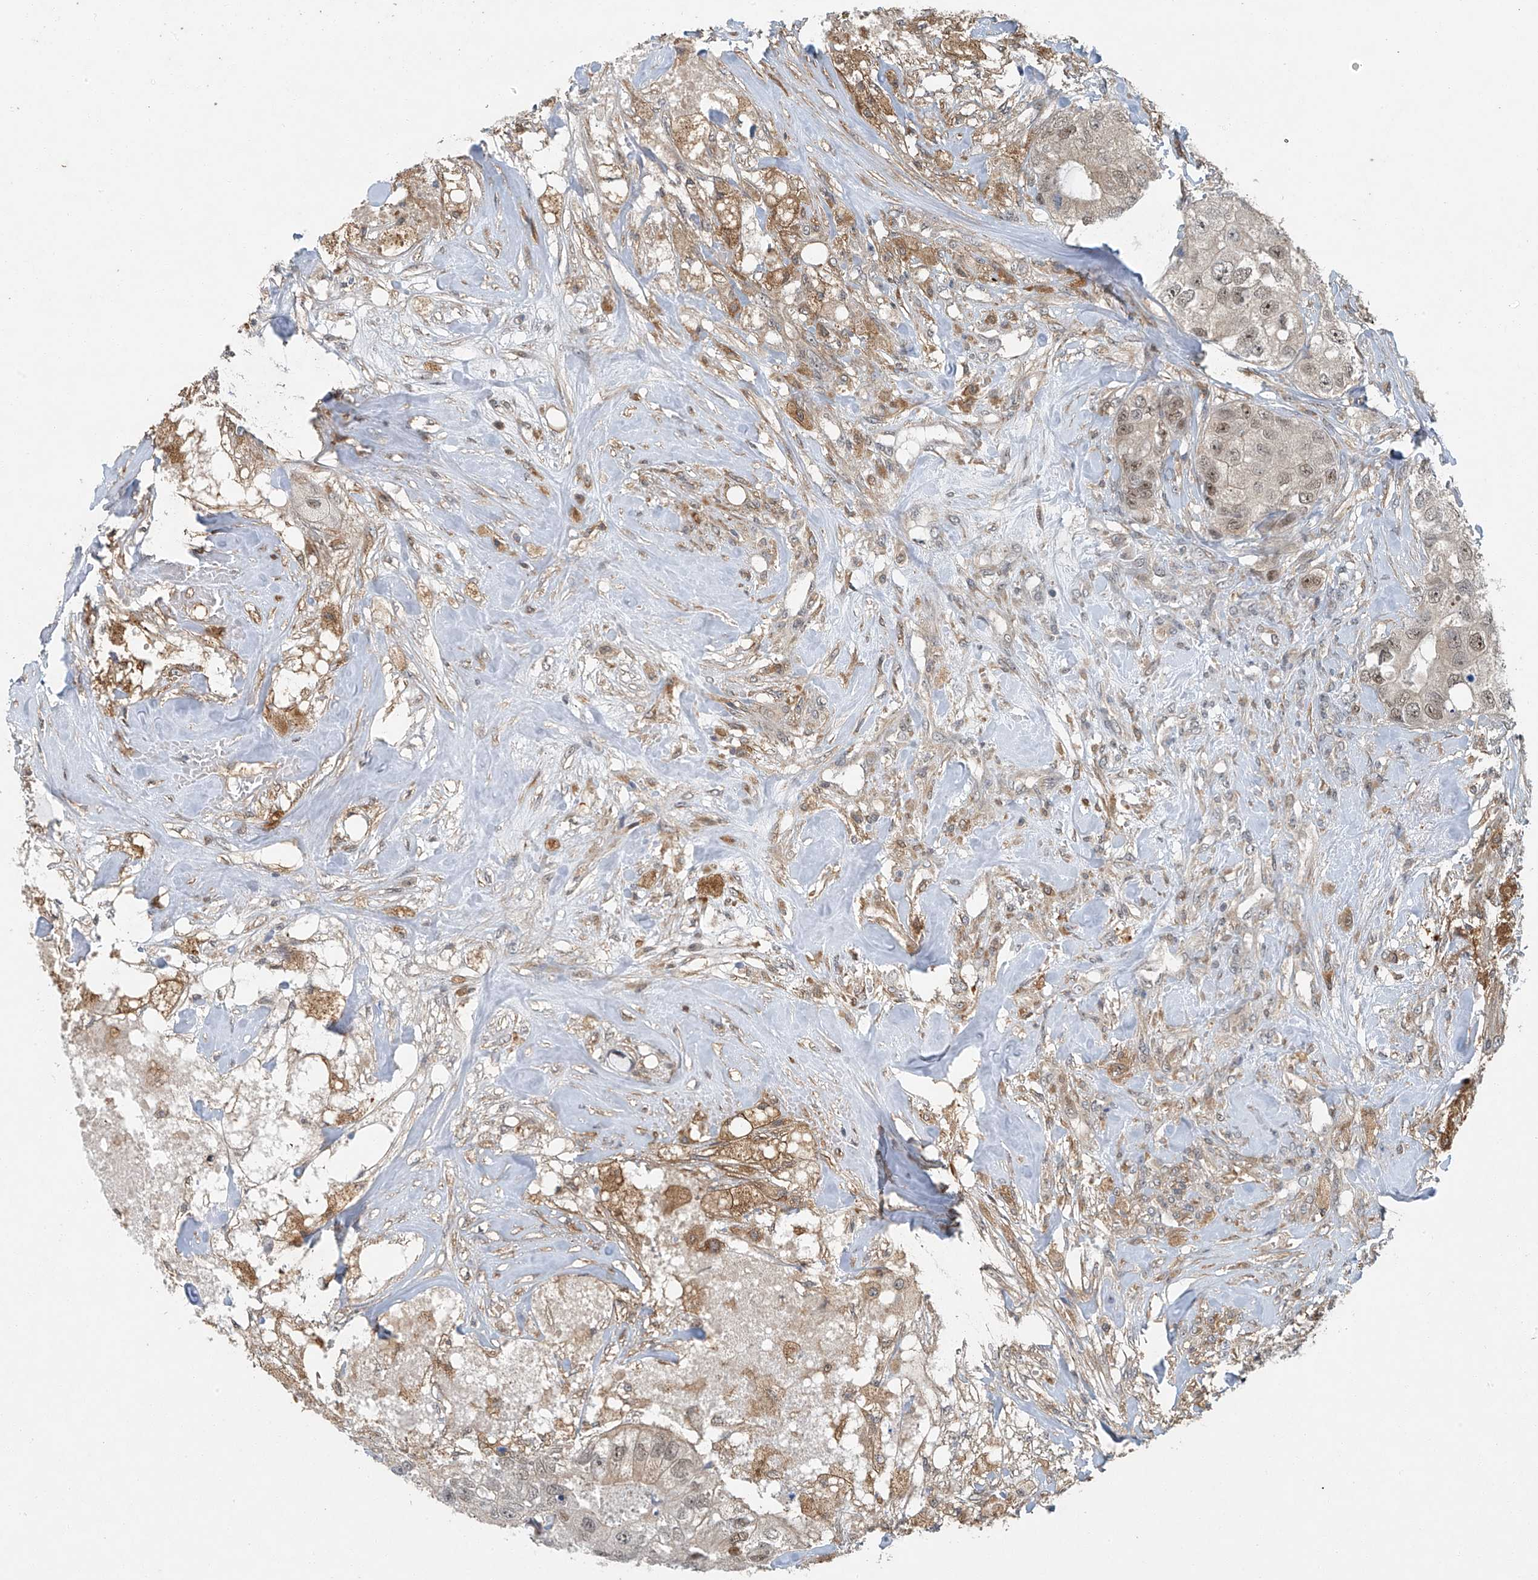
{"staining": {"intensity": "weak", "quantity": "25%-75%", "location": "nuclear"}, "tissue": "breast cancer", "cell_type": "Tumor cells", "image_type": "cancer", "snomed": [{"axis": "morphology", "description": "Duct carcinoma"}, {"axis": "topography", "description": "Breast"}], "caption": "A micrograph of human breast cancer (infiltrating ductal carcinoma) stained for a protein reveals weak nuclear brown staining in tumor cells.", "gene": "TAF8", "patient": {"sex": "female", "age": 62}}